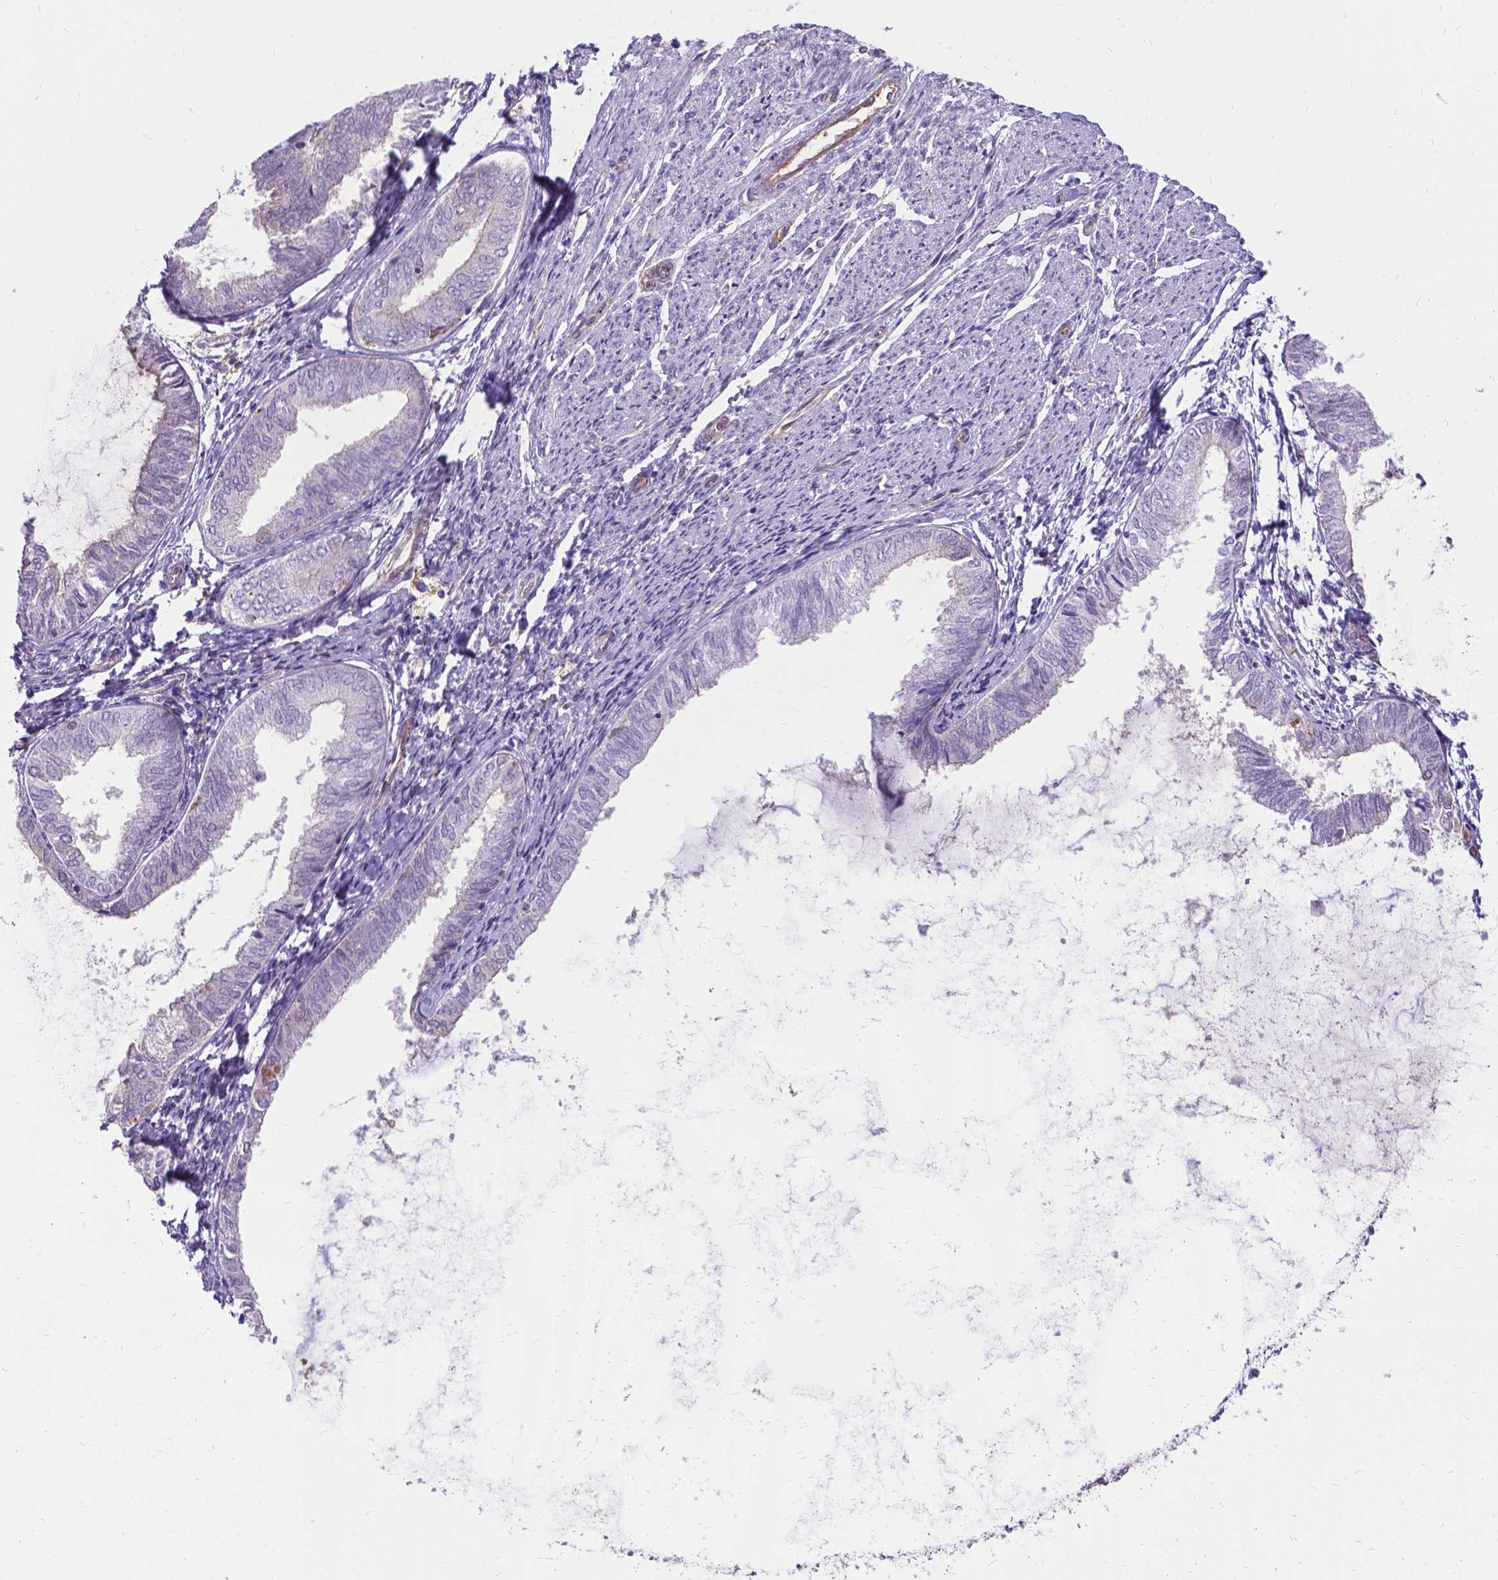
{"staining": {"intensity": "negative", "quantity": "none", "location": "none"}, "tissue": "endometrial cancer", "cell_type": "Tumor cells", "image_type": "cancer", "snomed": [{"axis": "morphology", "description": "Adenocarcinoma, NOS"}, {"axis": "topography", "description": "Endometrium"}], "caption": "The IHC histopathology image has no significant staining in tumor cells of adenocarcinoma (endometrial) tissue.", "gene": "CFAP299", "patient": {"sex": "female", "age": 68}}